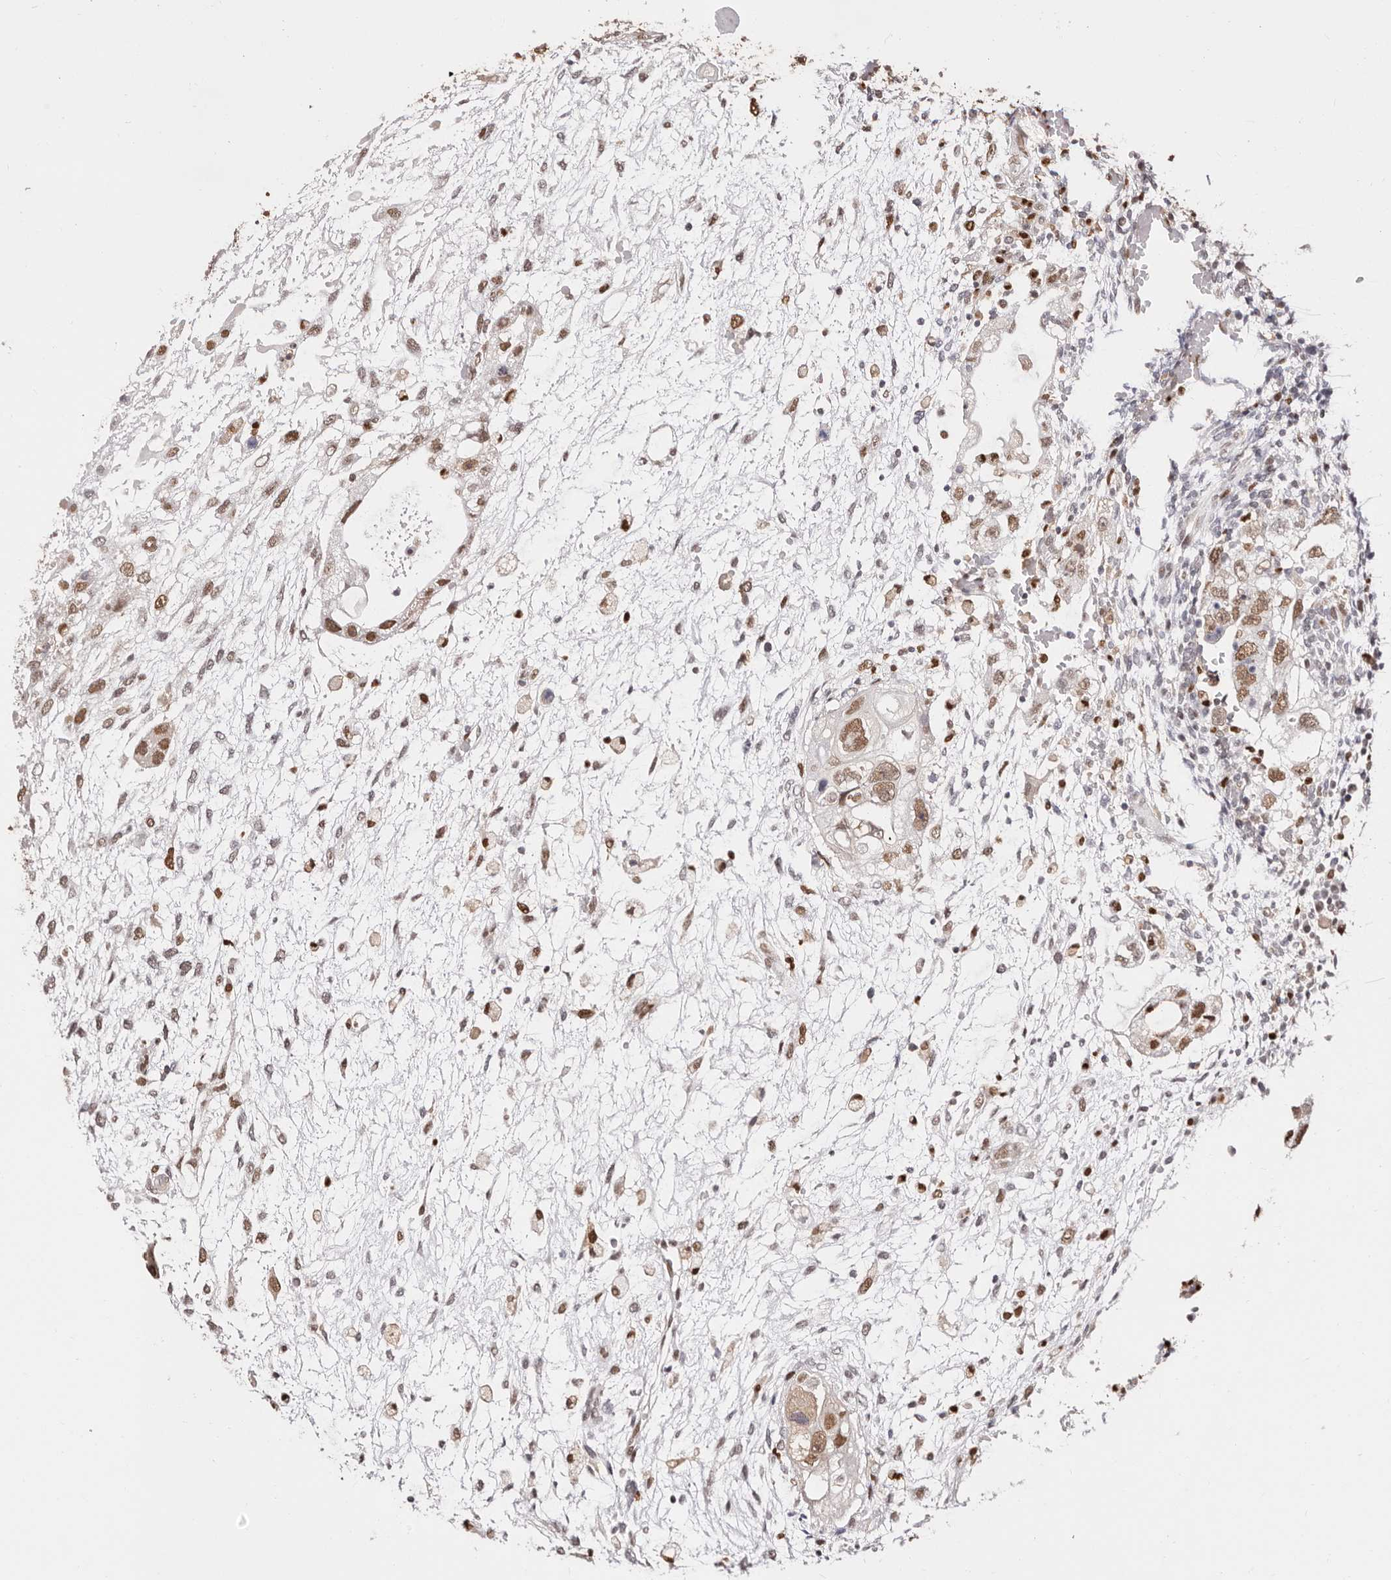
{"staining": {"intensity": "moderate", "quantity": ">75%", "location": "nuclear"}, "tissue": "testis cancer", "cell_type": "Tumor cells", "image_type": "cancer", "snomed": [{"axis": "morphology", "description": "Carcinoma, Embryonal, NOS"}, {"axis": "topography", "description": "Testis"}], "caption": "About >75% of tumor cells in human embryonal carcinoma (testis) demonstrate moderate nuclear protein expression as visualized by brown immunohistochemical staining.", "gene": "TKT", "patient": {"sex": "male", "age": 36}}